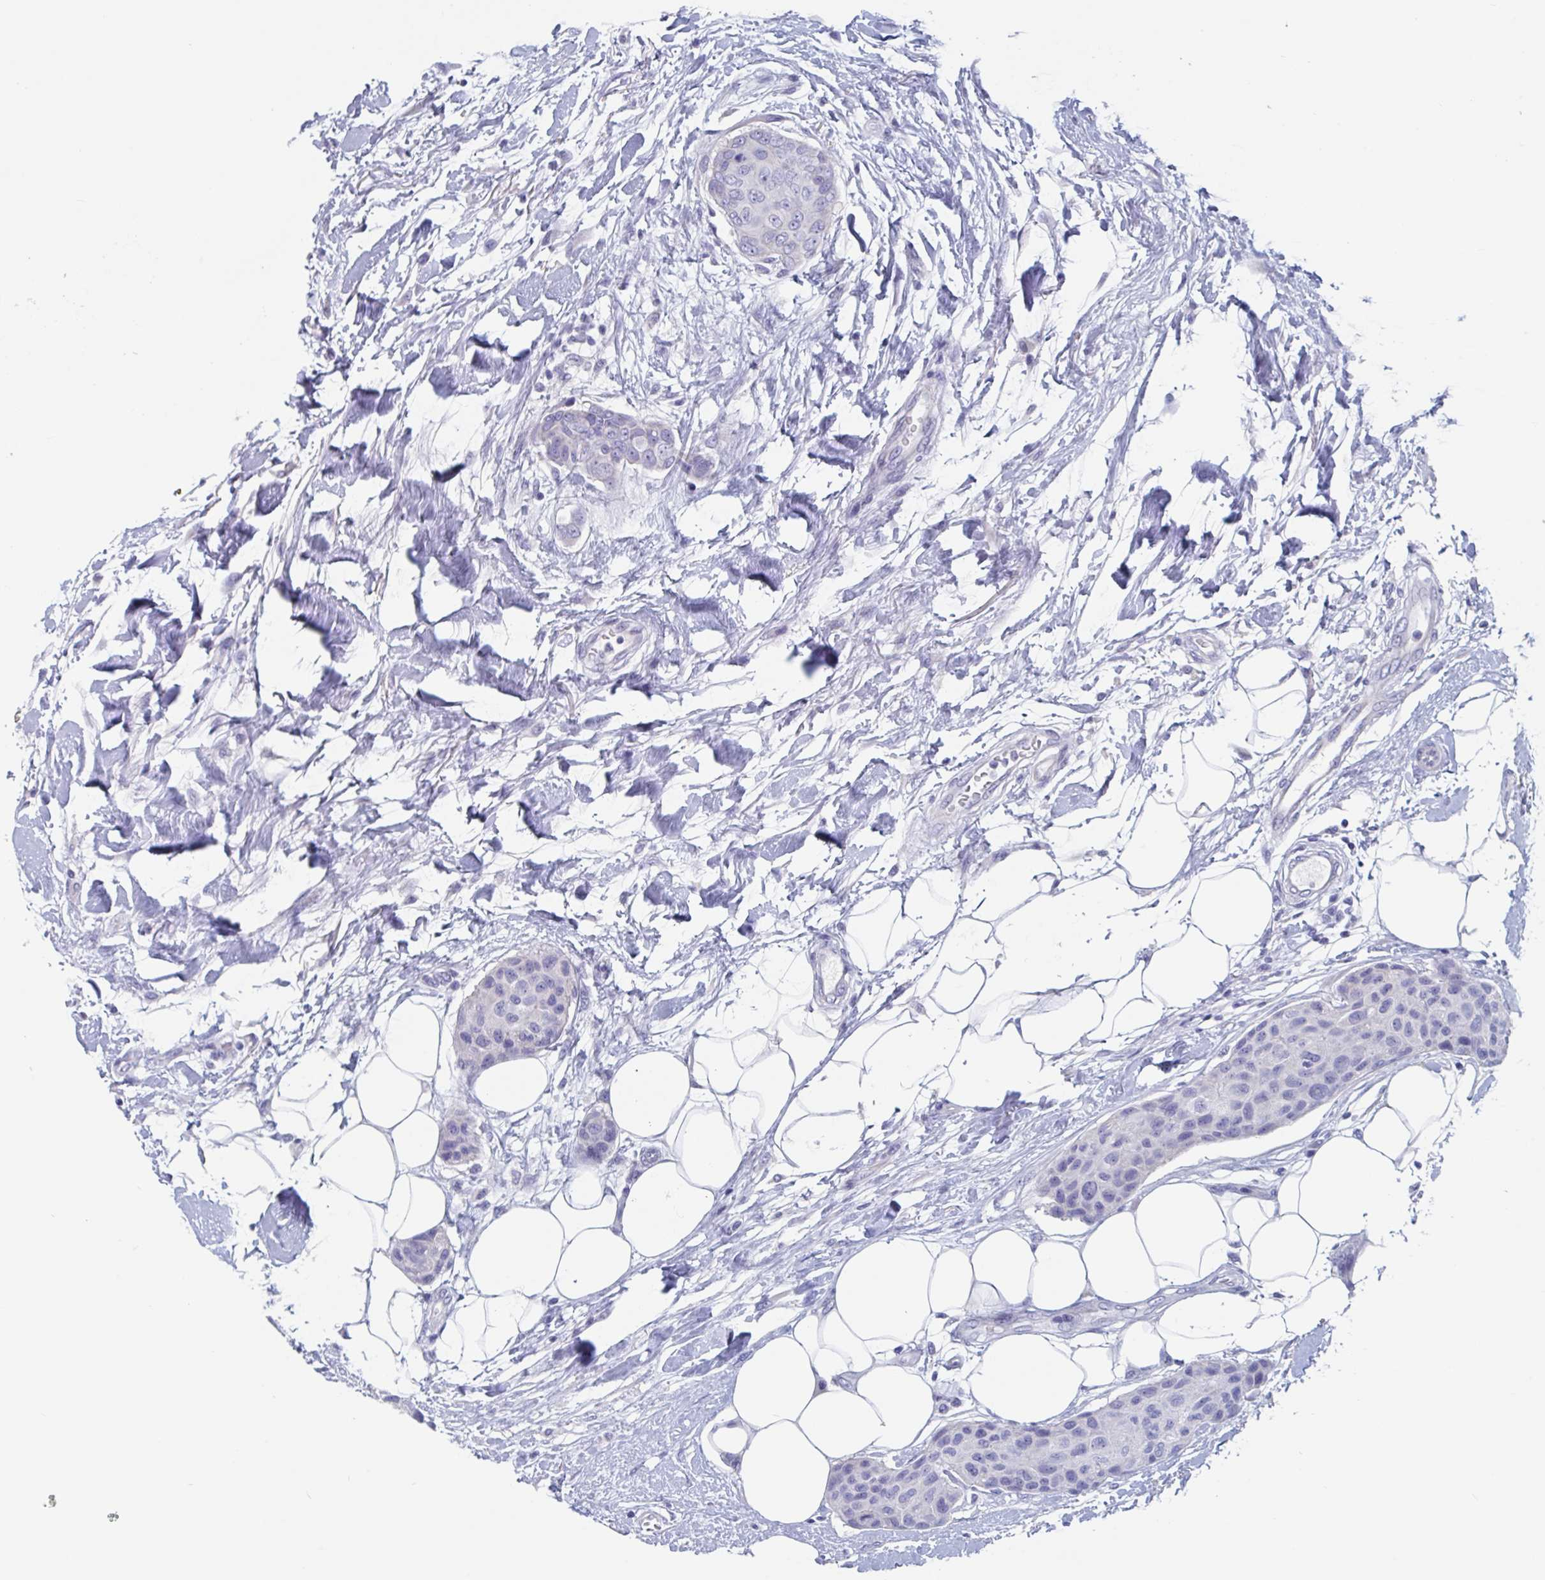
{"staining": {"intensity": "negative", "quantity": "none", "location": "none"}, "tissue": "breast cancer", "cell_type": "Tumor cells", "image_type": "cancer", "snomed": [{"axis": "morphology", "description": "Duct carcinoma"}, {"axis": "topography", "description": "Breast"}, {"axis": "topography", "description": "Lymph node"}], "caption": "Image shows no protein positivity in tumor cells of invasive ductal carcinoma (breast) tissue.", "gene": "DPEP3", "patient": {"sex": "female", "age": 80}}